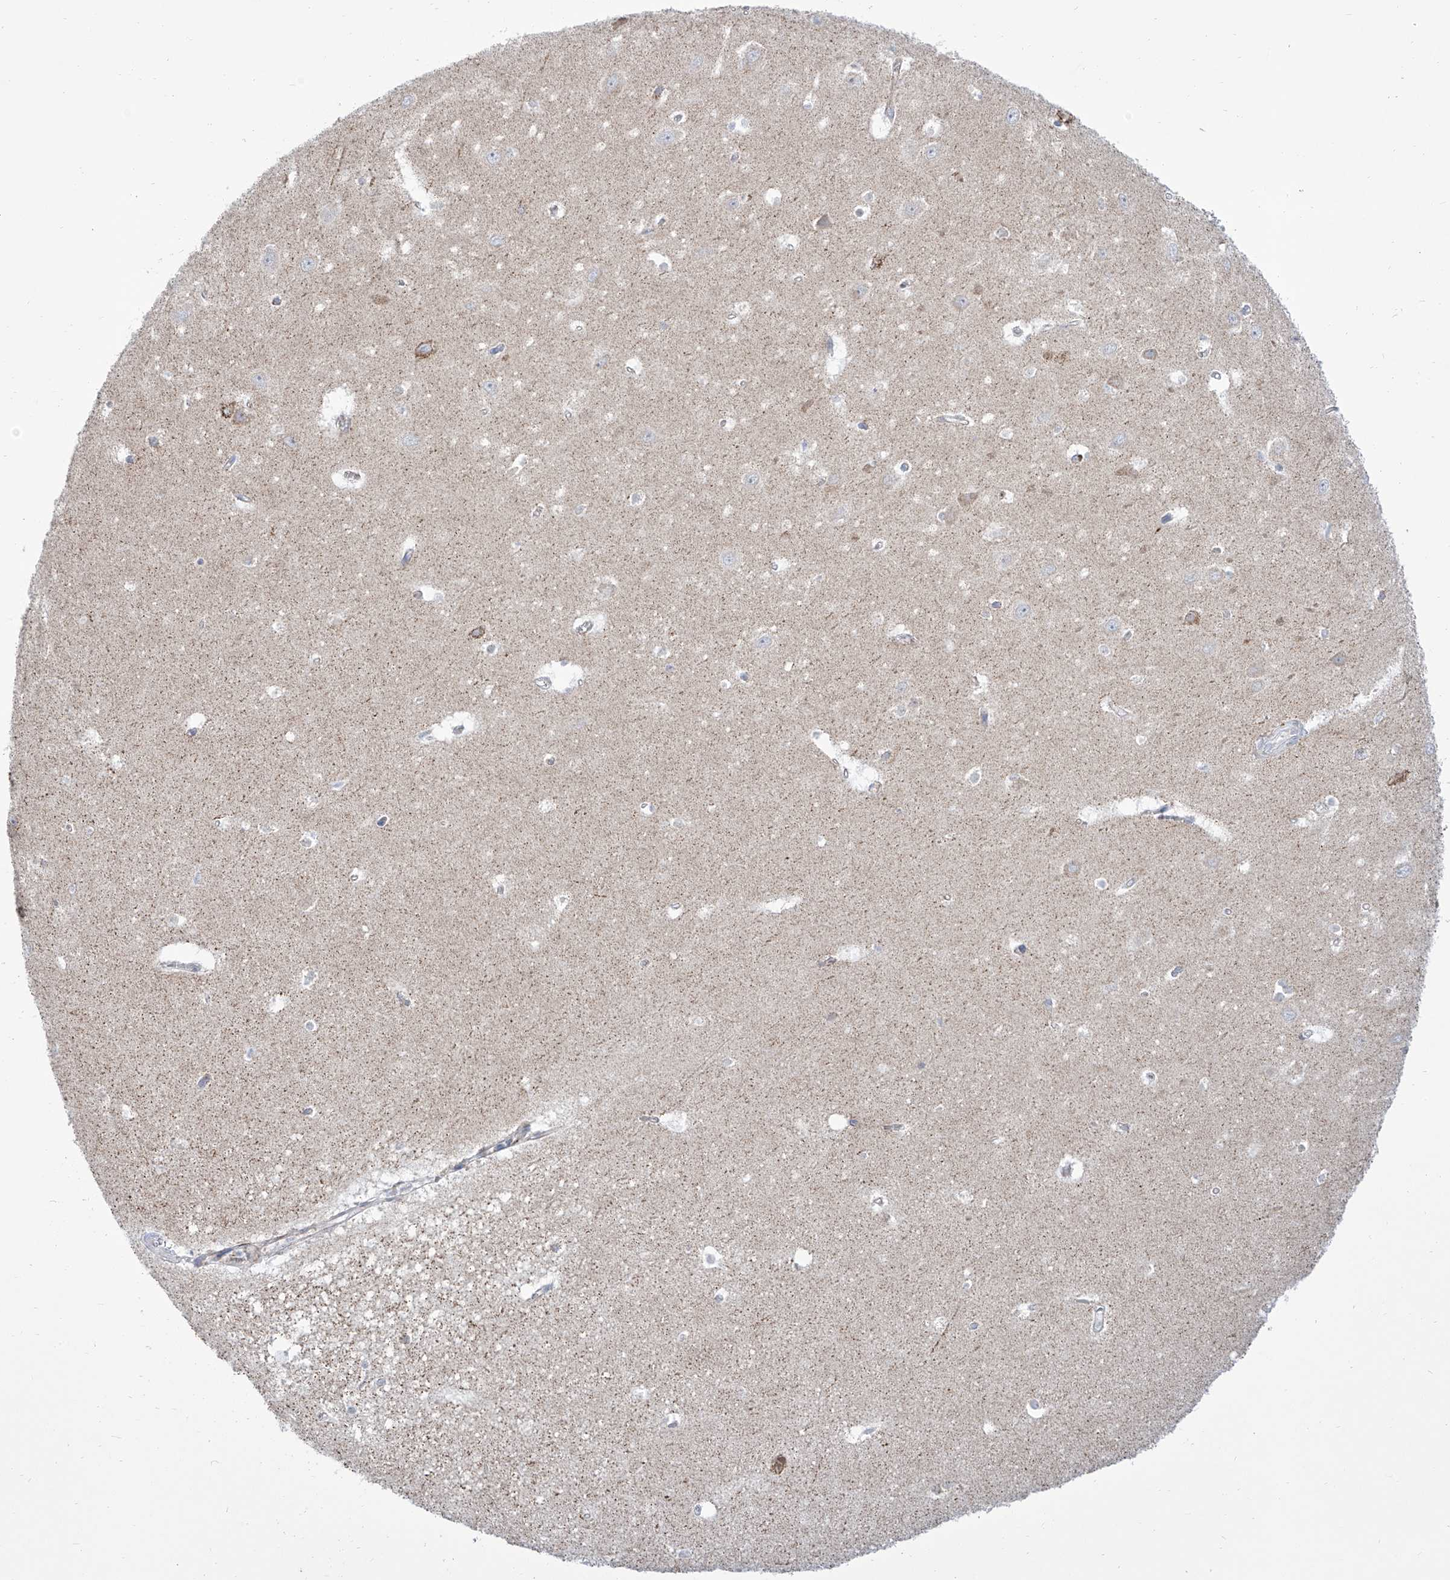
{"staining": {"intensity": "negative", "quantity": "none", "location": "none"}, "tissue": "hippocampus", "cell_type": "Glial cells", "image_type": "normal", "snomed": [{"axis": "morphology", "description": "Normal tissue, NOS"}, {"axis": "topography", "description": "Hippocampus"}], "caption": "A high-resolution micrograph shows immunohistochemistry (IHC) staining of normal hippocampus, which displays no significant expression in glial cells.", "gene": "SRBD1", "patient": {"sex": "female", "age": 64}}